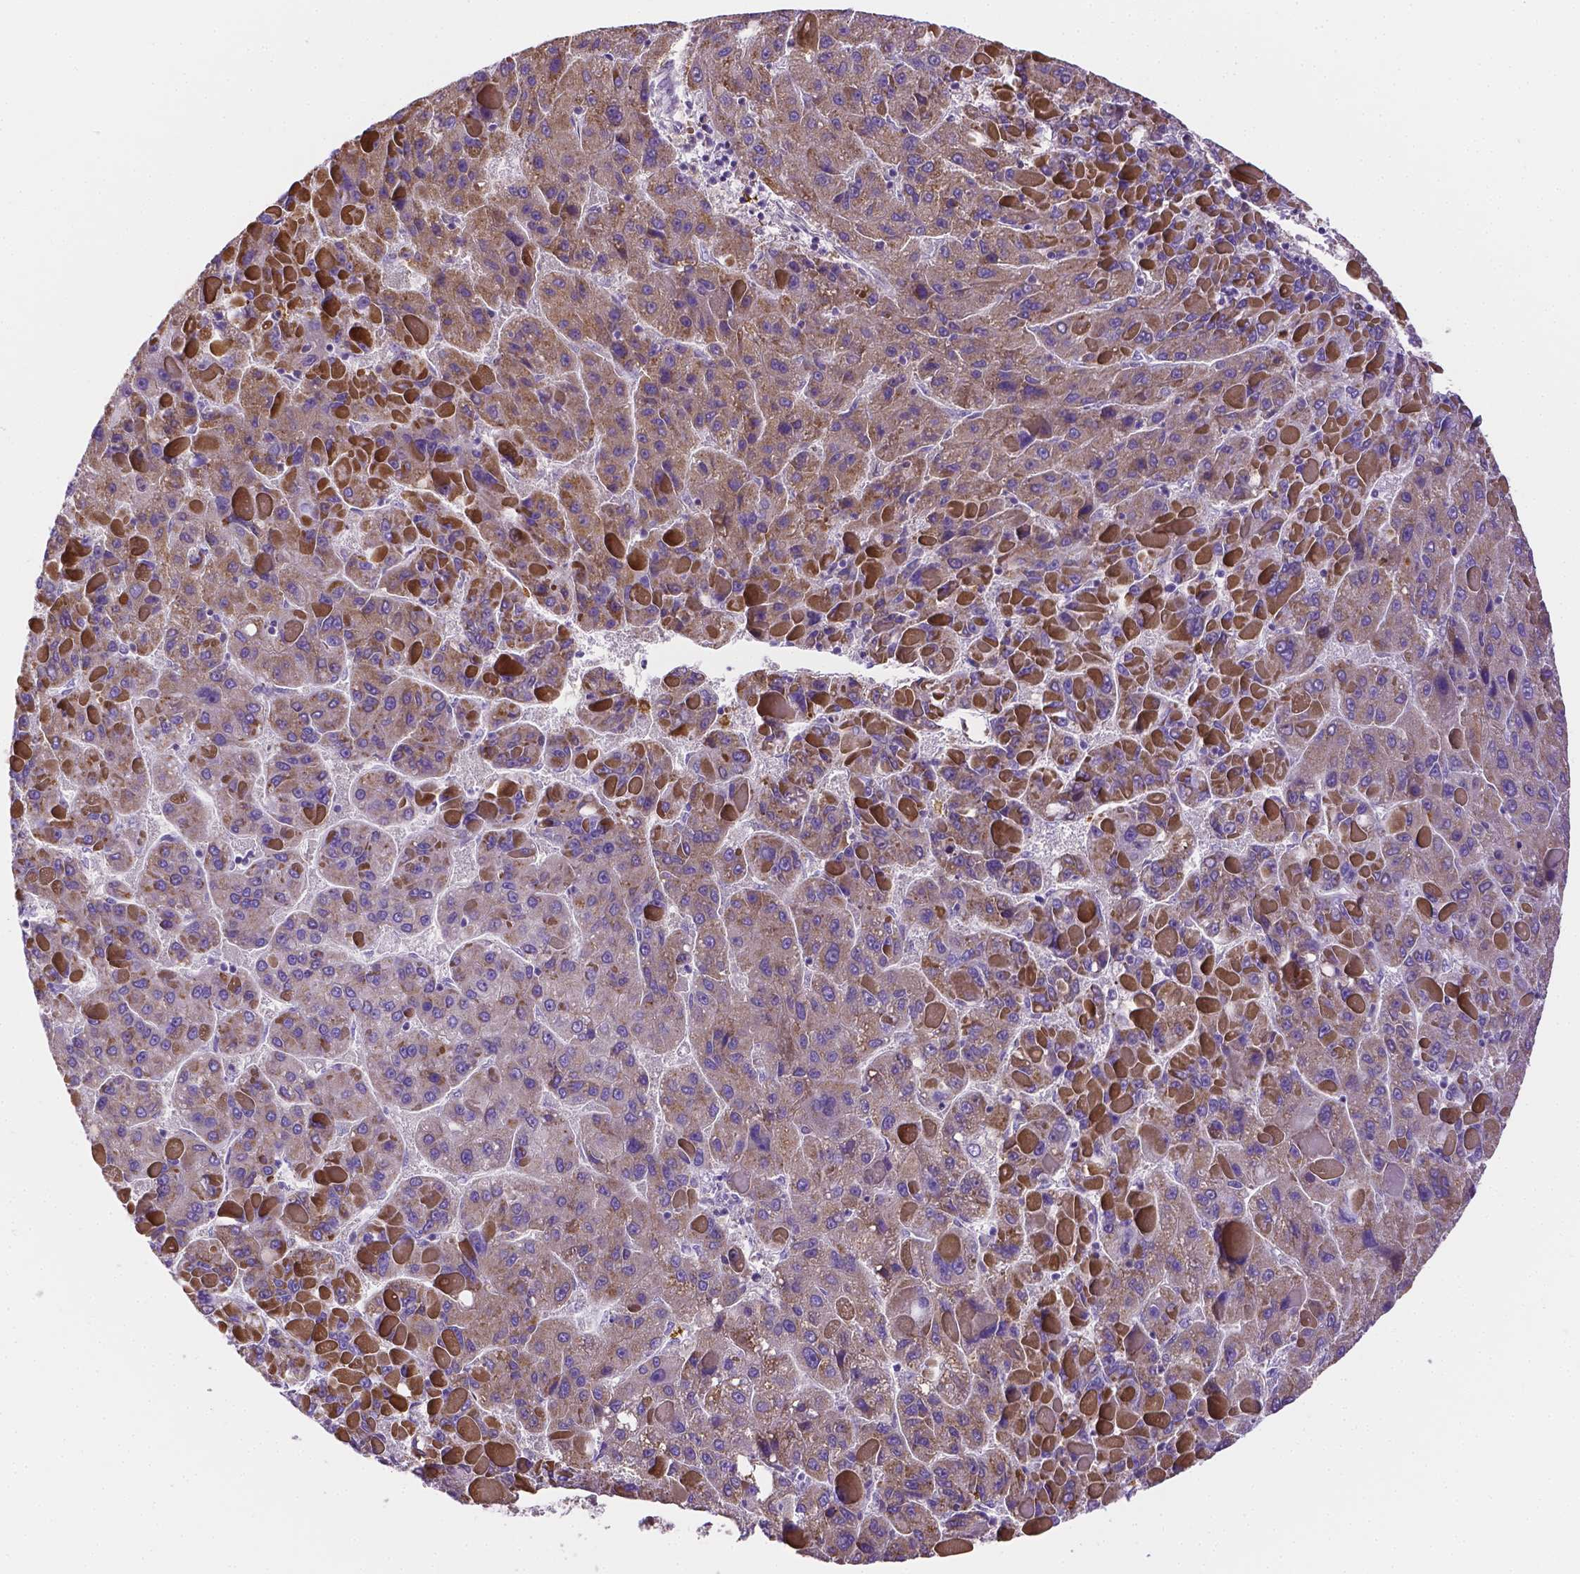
{"staining": {"intensity": "weak", "quantity": ">75%", "location": "cytoplasmic/membranous"}, "tissue": "liver cancer", "cell_type": "Tumor cells", "image_type": "cancer", "snomed": [{"axis": "morphology", "description": "Carcinoma, Hepatocellular, NOS"}, {"axis": "topography", "description": "Liver"}], "caption": "A brown stain labels weak cytoplasmic/membranous staining of a protein in human liver cancer tumor cells.", "gene": "ZNRD2", "patient": {"sex": "female", "age": 82}}